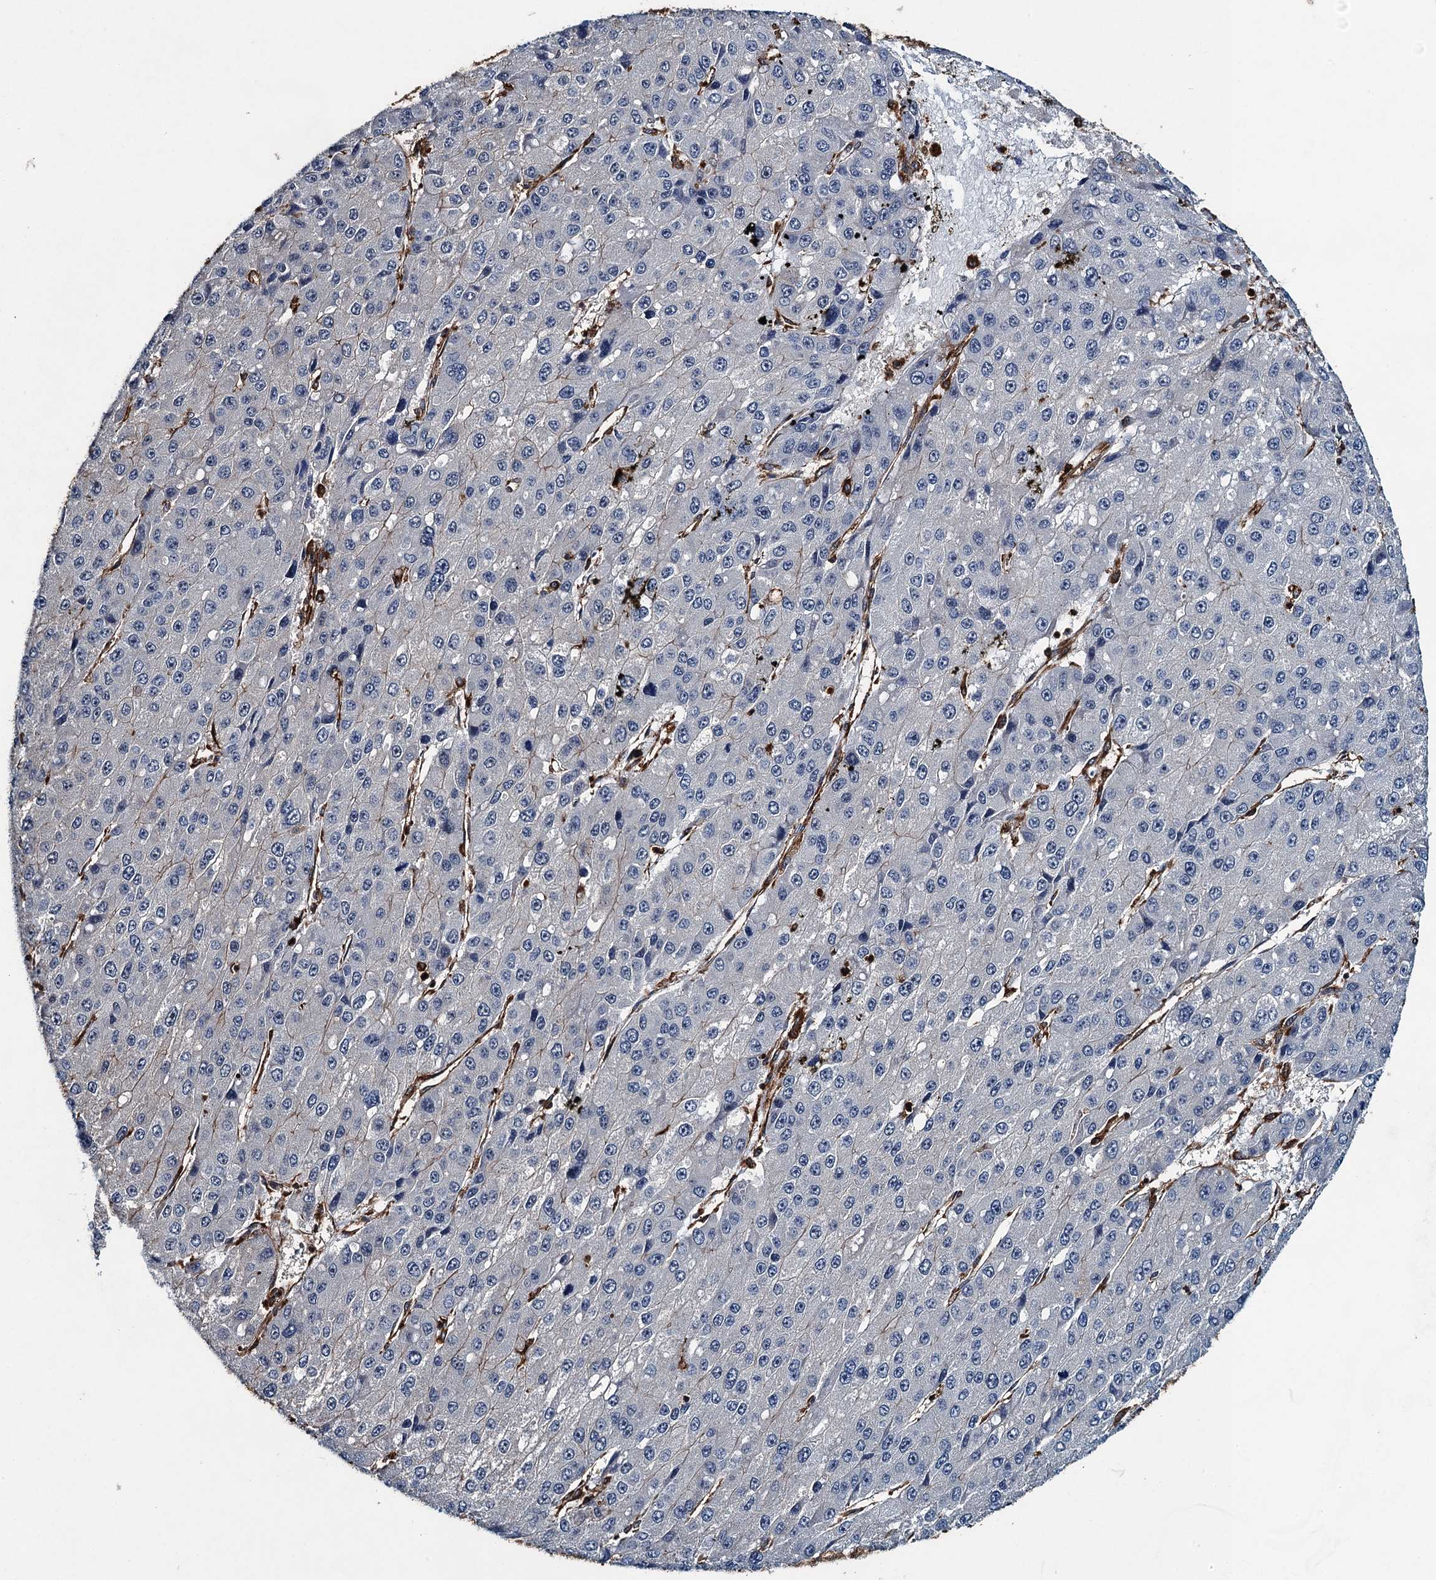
{"staining": {"intensity": "negative", "quantity": "none", "location": "none"}, "tissue": "liver cancer", "cell_type": "Tumor cells", "image_type": "cancer", "snomed": [{"axis": "morphology", "description": "Carcinoma, Hepatocellular, NOS"}, {"axis": "topography", "description": "Liver"}], "caption": "Immunohistochemistry micrograph of liver cancer (hepatocellular carcinoma) stained for a protein (brown), which exhibits no positivity in tumor cells. (DAB (3,3'-diaminobenzidine) immunohistochemistry (IHC), high magnification).", "gene": "WHAMM", "patient": {"sex": "female", "age": 73}}